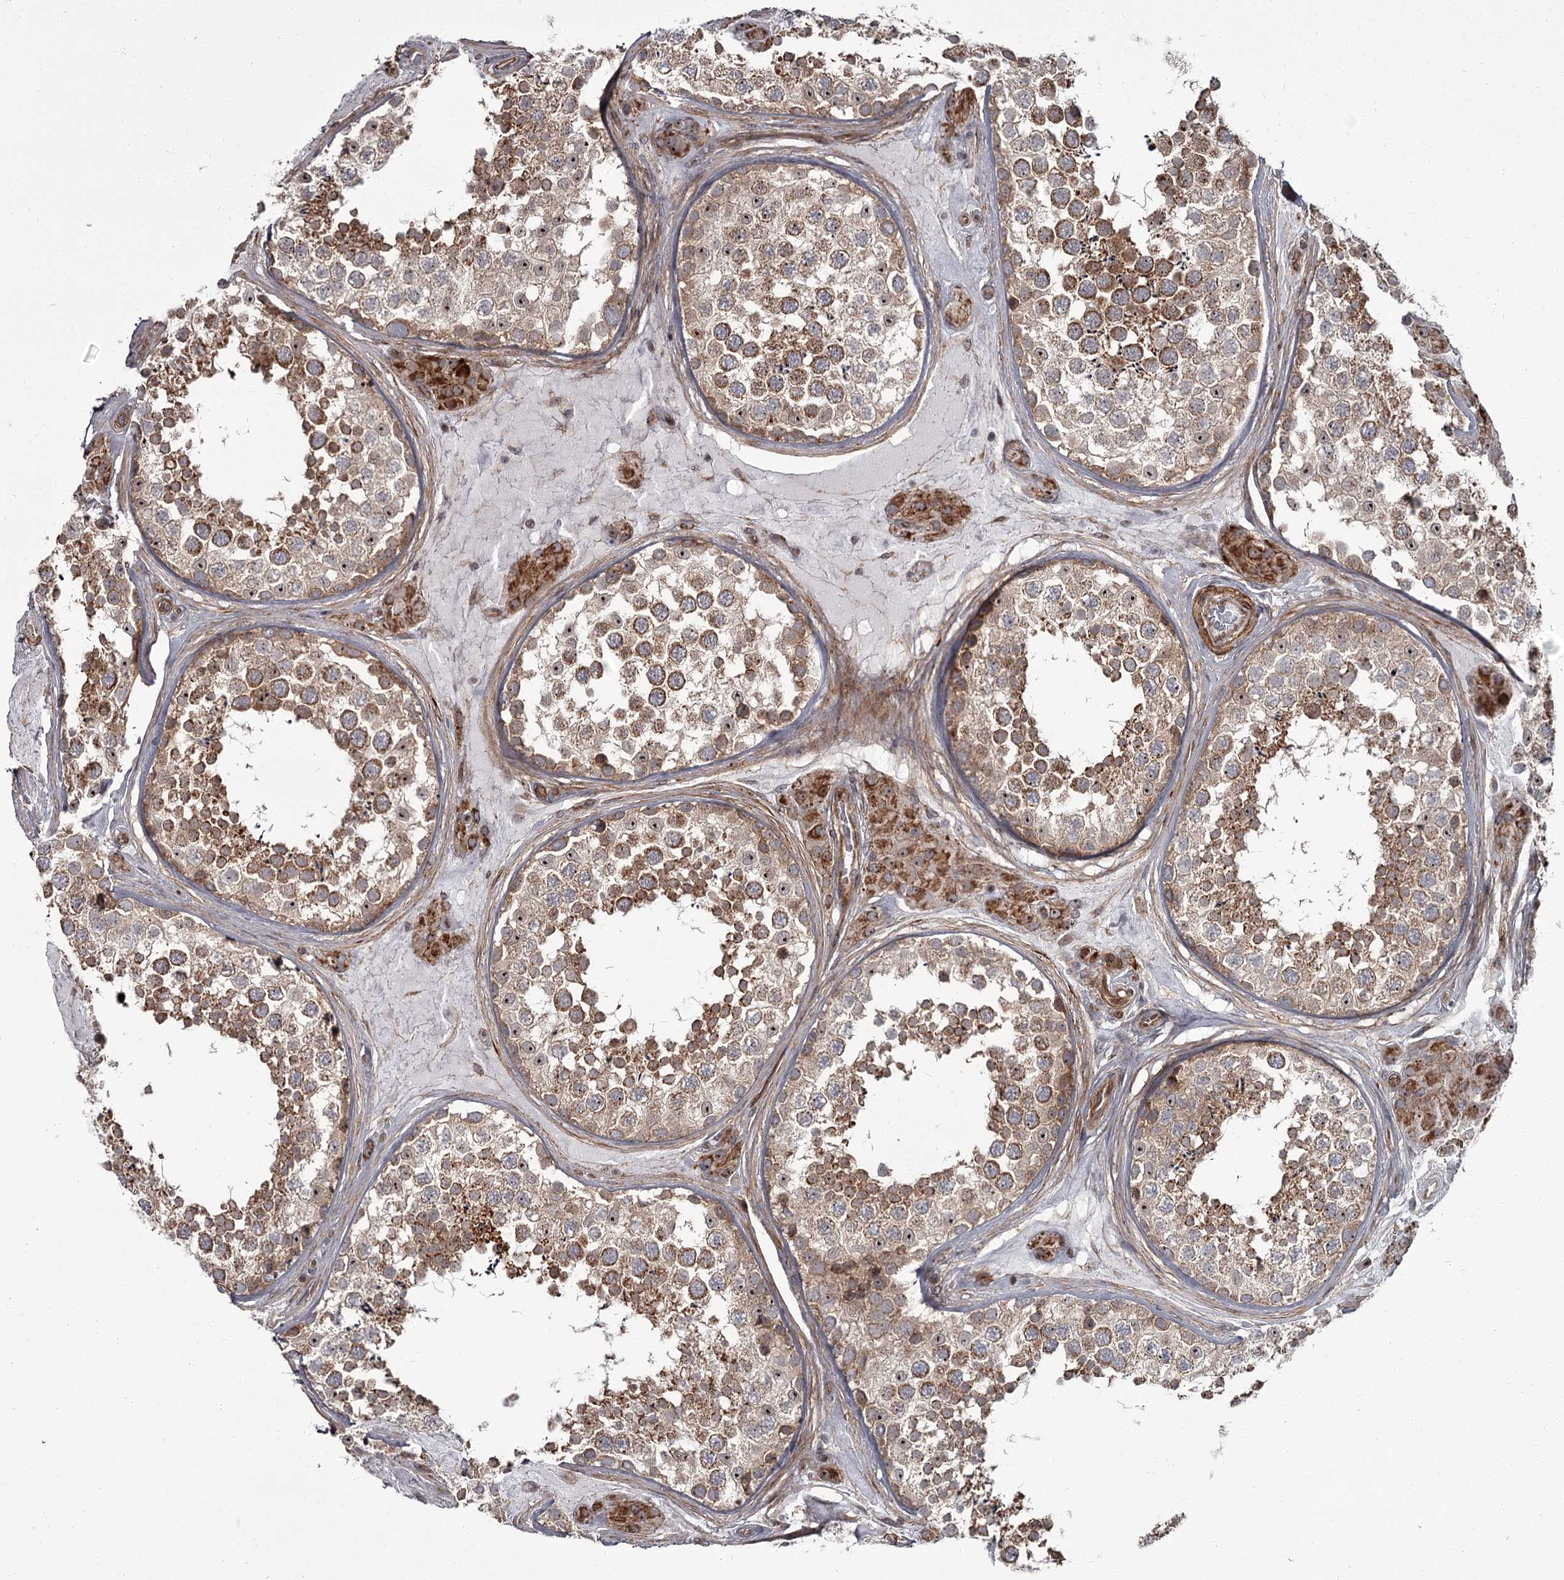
{"staining": {"intensity": "moderate", "quantity": ">75%", "location": "cytoplasmic/membranous,nuclear"}, "tissue": "testis", "cell_type": "Cells in seminiferous ducts", "image_type": "normal", "snomed": [{"axis": "morphology", "description": "Normal tissue, NOS"}, {"axis": "topography", "description": "Testis"}], "caption": "High-magnification brightfield microscopy of normal testis stained with DAB (brown) and counterstained with hematoxylin (blue). cells in seminiferous ducts exhibit moderate cytoplasmic/membranous,nuclear positivity is present in approximately>75% of cells.", "gene": "THAP9", "patient": {"sex": "male", "age": 46}}